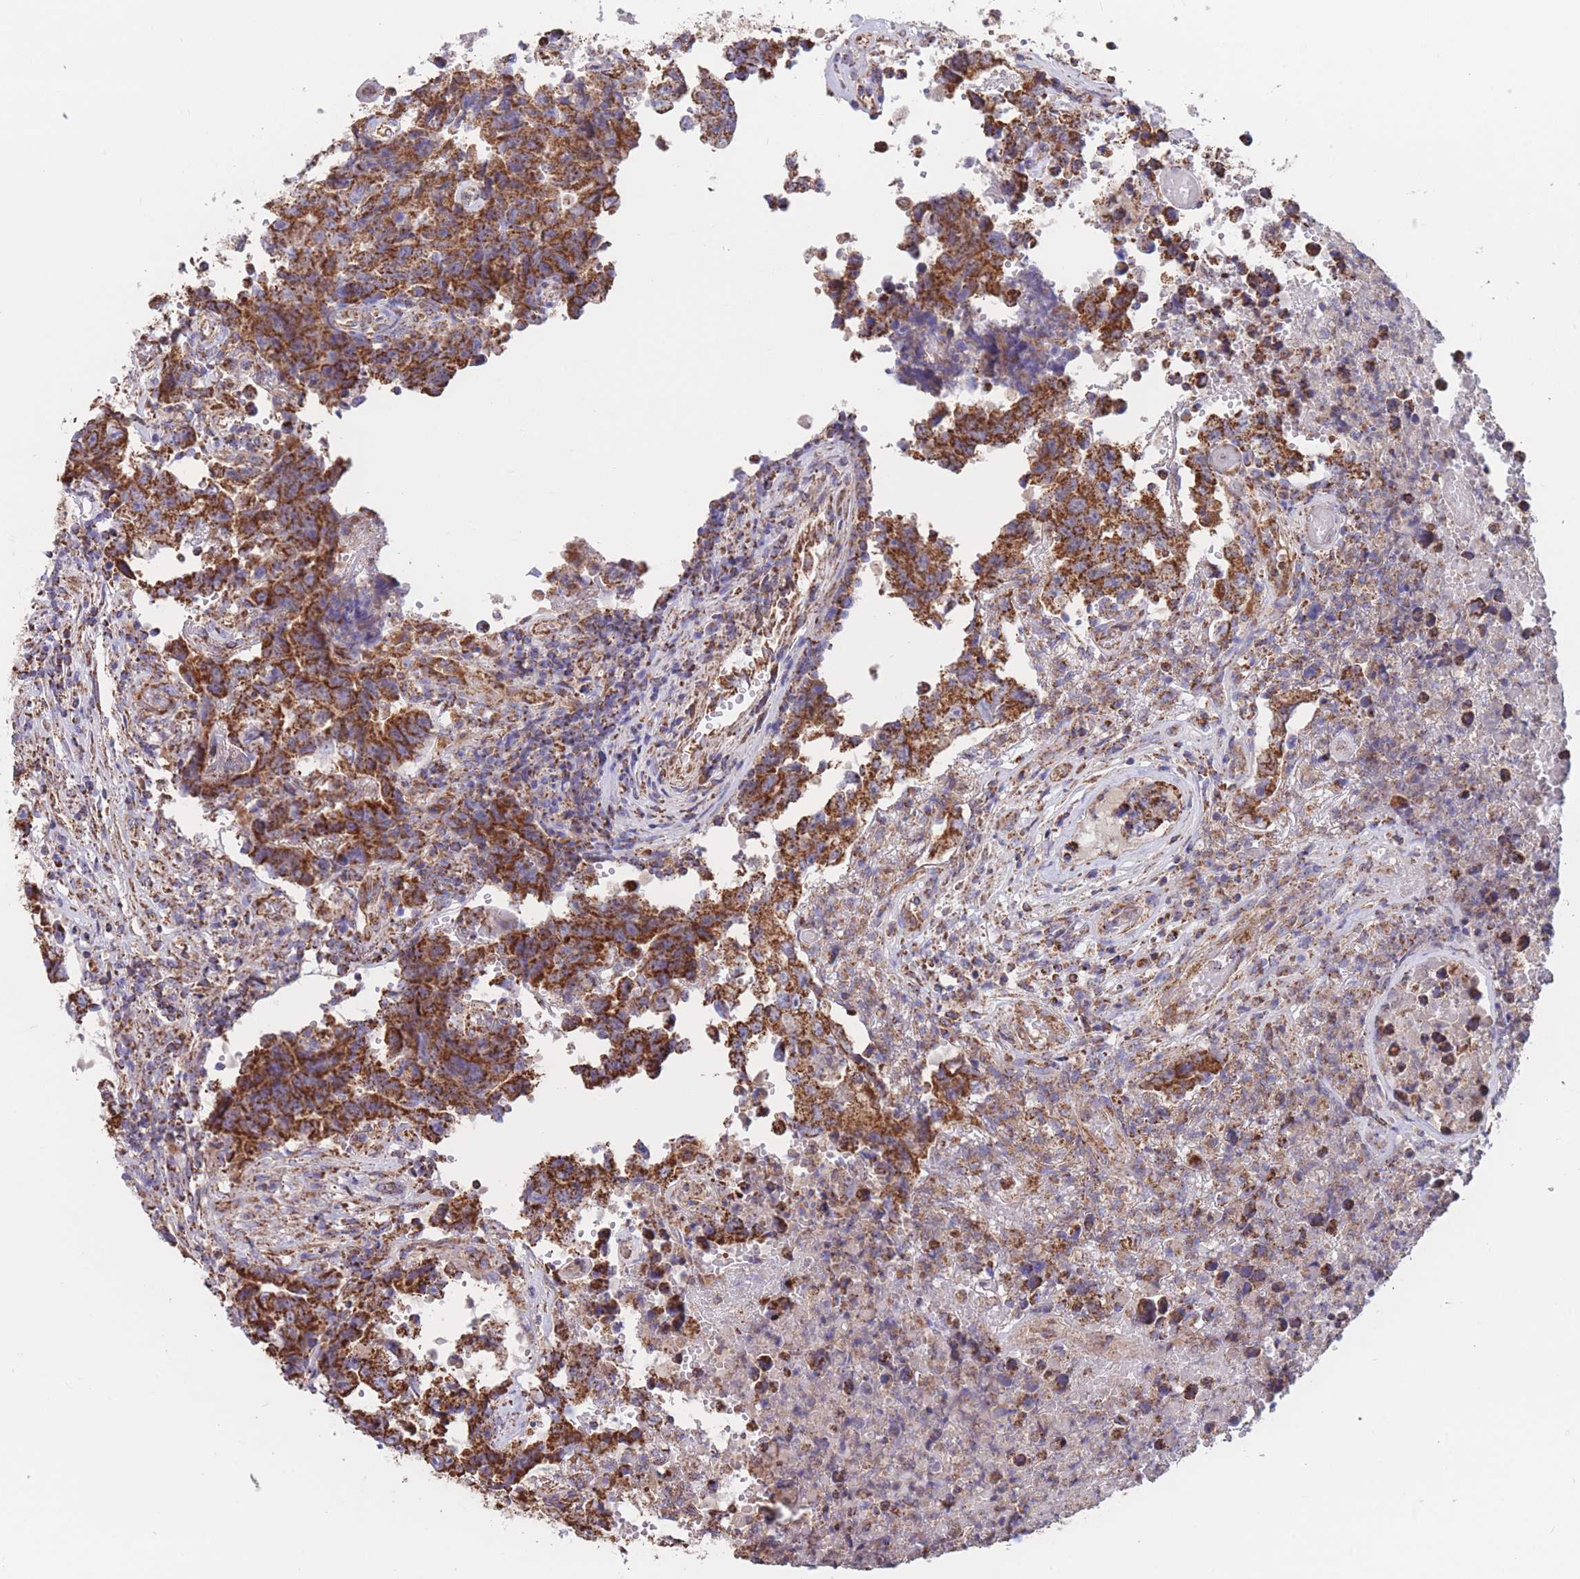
{"staining": {"intensity": "strong", "quantity": ">75%", "location": "cytoplasmic/membranous"}, "tissue": "testis cancer", "cell_type": "Tumor cells", "image_type": "cancer", "snomed": [{"axis": "morphology", "description": "Normal tissue, NOS"}, {"axis": "morphology", "description": "Carcinoma, Embryonal, NOS"}, {"axis": "topography", "description": "Testis"}, {"axis": "topography", "description": "Epididymis"}], "caption": "Embryonal carcinoma (testis) stained with IHC displays strong cytoplasmic/membranous positivity in about >75% of tumor cells. (Stains: DAB (3,3'-diaminobenzidine) in brown, nuclei in blue, Microscopy: brightfield microscopy at high magnification).", "gene": "FKBP8", "patient": {"sex": "male", "age": 25}}